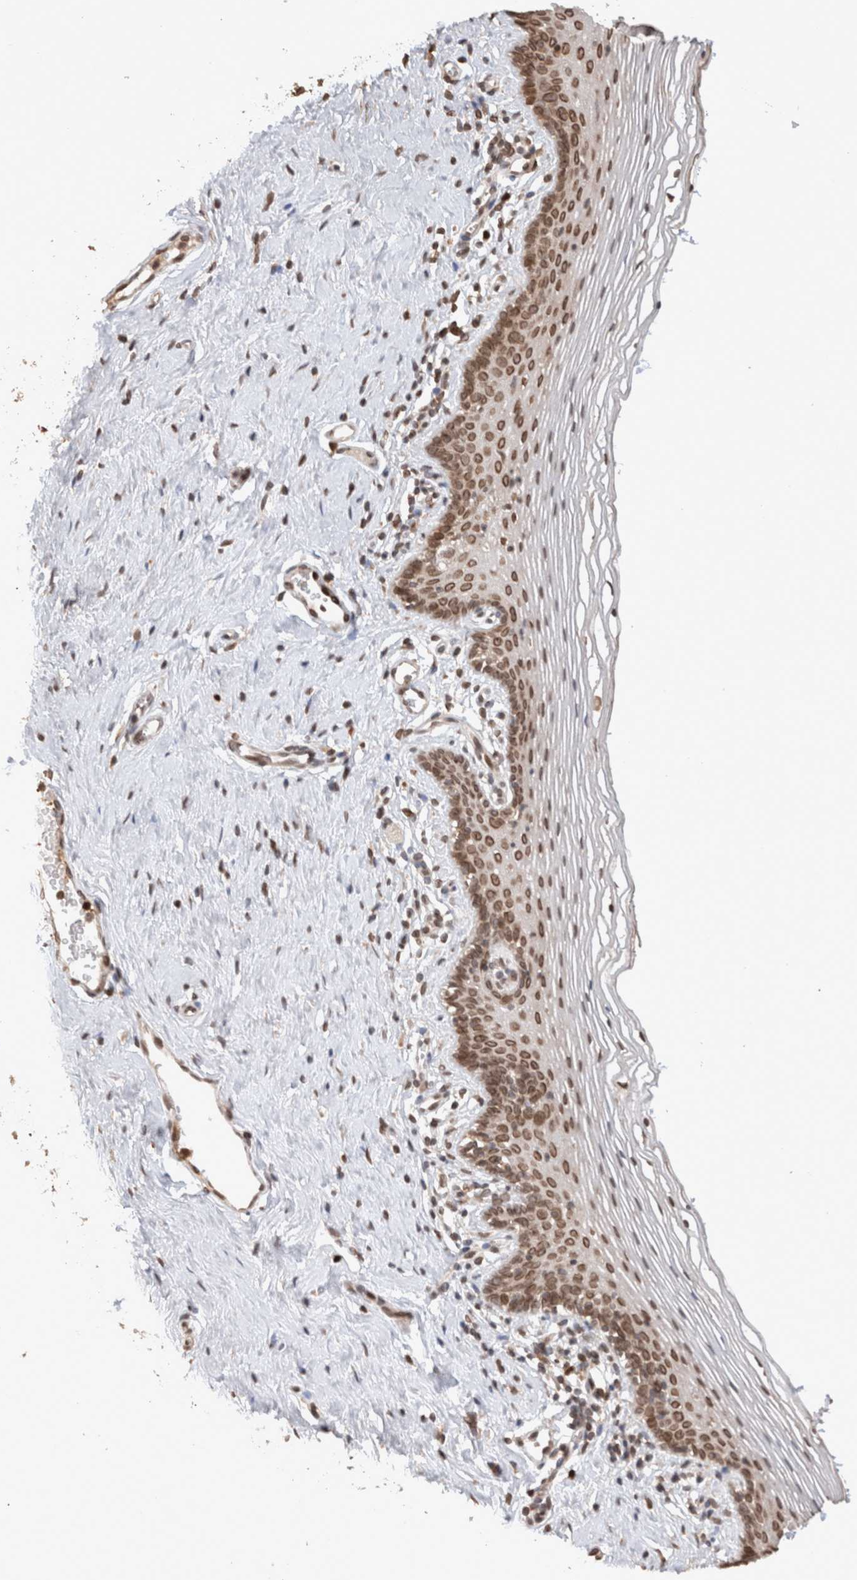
{"staining": {"intensity": "strong", "quantity": ">75%", "location": "cytoplasmic/membranous,nuclear"}, "tissue": "vagina", "cell_type": "Squamous epithelial cells", "image_type": "normal", "snomed": [{"axis": "morphology", "description": "Normal tissue, NOS"}, {"axis": "topography", "description": "Vagina"}], "caption": "Protein analysis of benign vagina shows strong cytoplasmic/membranous,nuclear positivity in approximately >75% of squamous epithelial cells. (DAB IHC, brown staining for protein, blue staining for nuclei).", "gene": "TPR", "patient": {"sex": "female", "age": 32}}